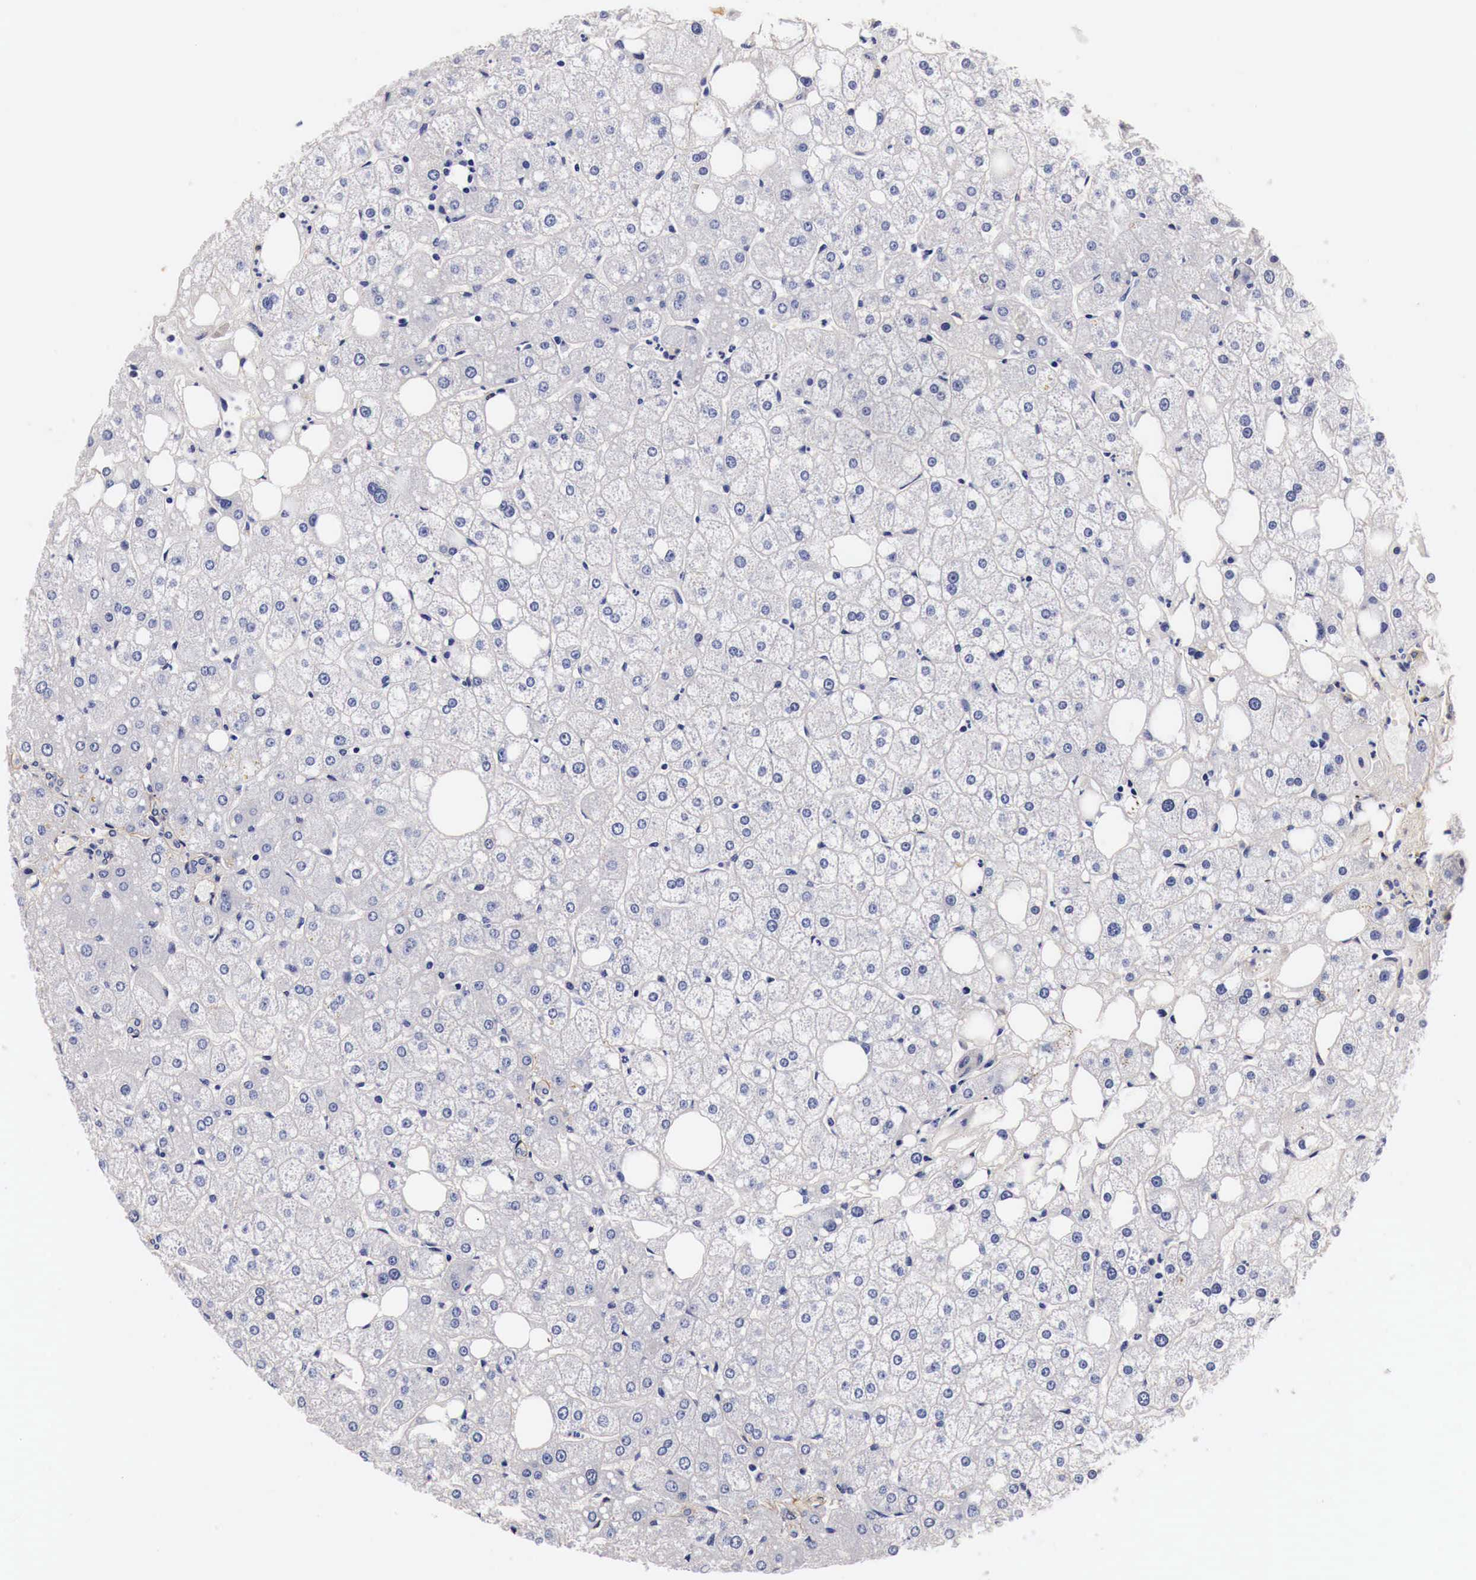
{"staining": {"intensity": "negative", "quantity": "none", "location": "none"}, "tissue": "liver", "cell_type": "Cholangiocytes", "image_type": "normal", "snomed": [{"axis": "morphology", "description": "Normal tissue, NOS"}, {"axis": "topography", "description": "Liver"}], "caption": "Immunohistochemistry (IHC) of benign human liver reveals no expression in cholangiocytes.", "gene": "LAMB2", "patient": {"sex": "male", "age": 35}}